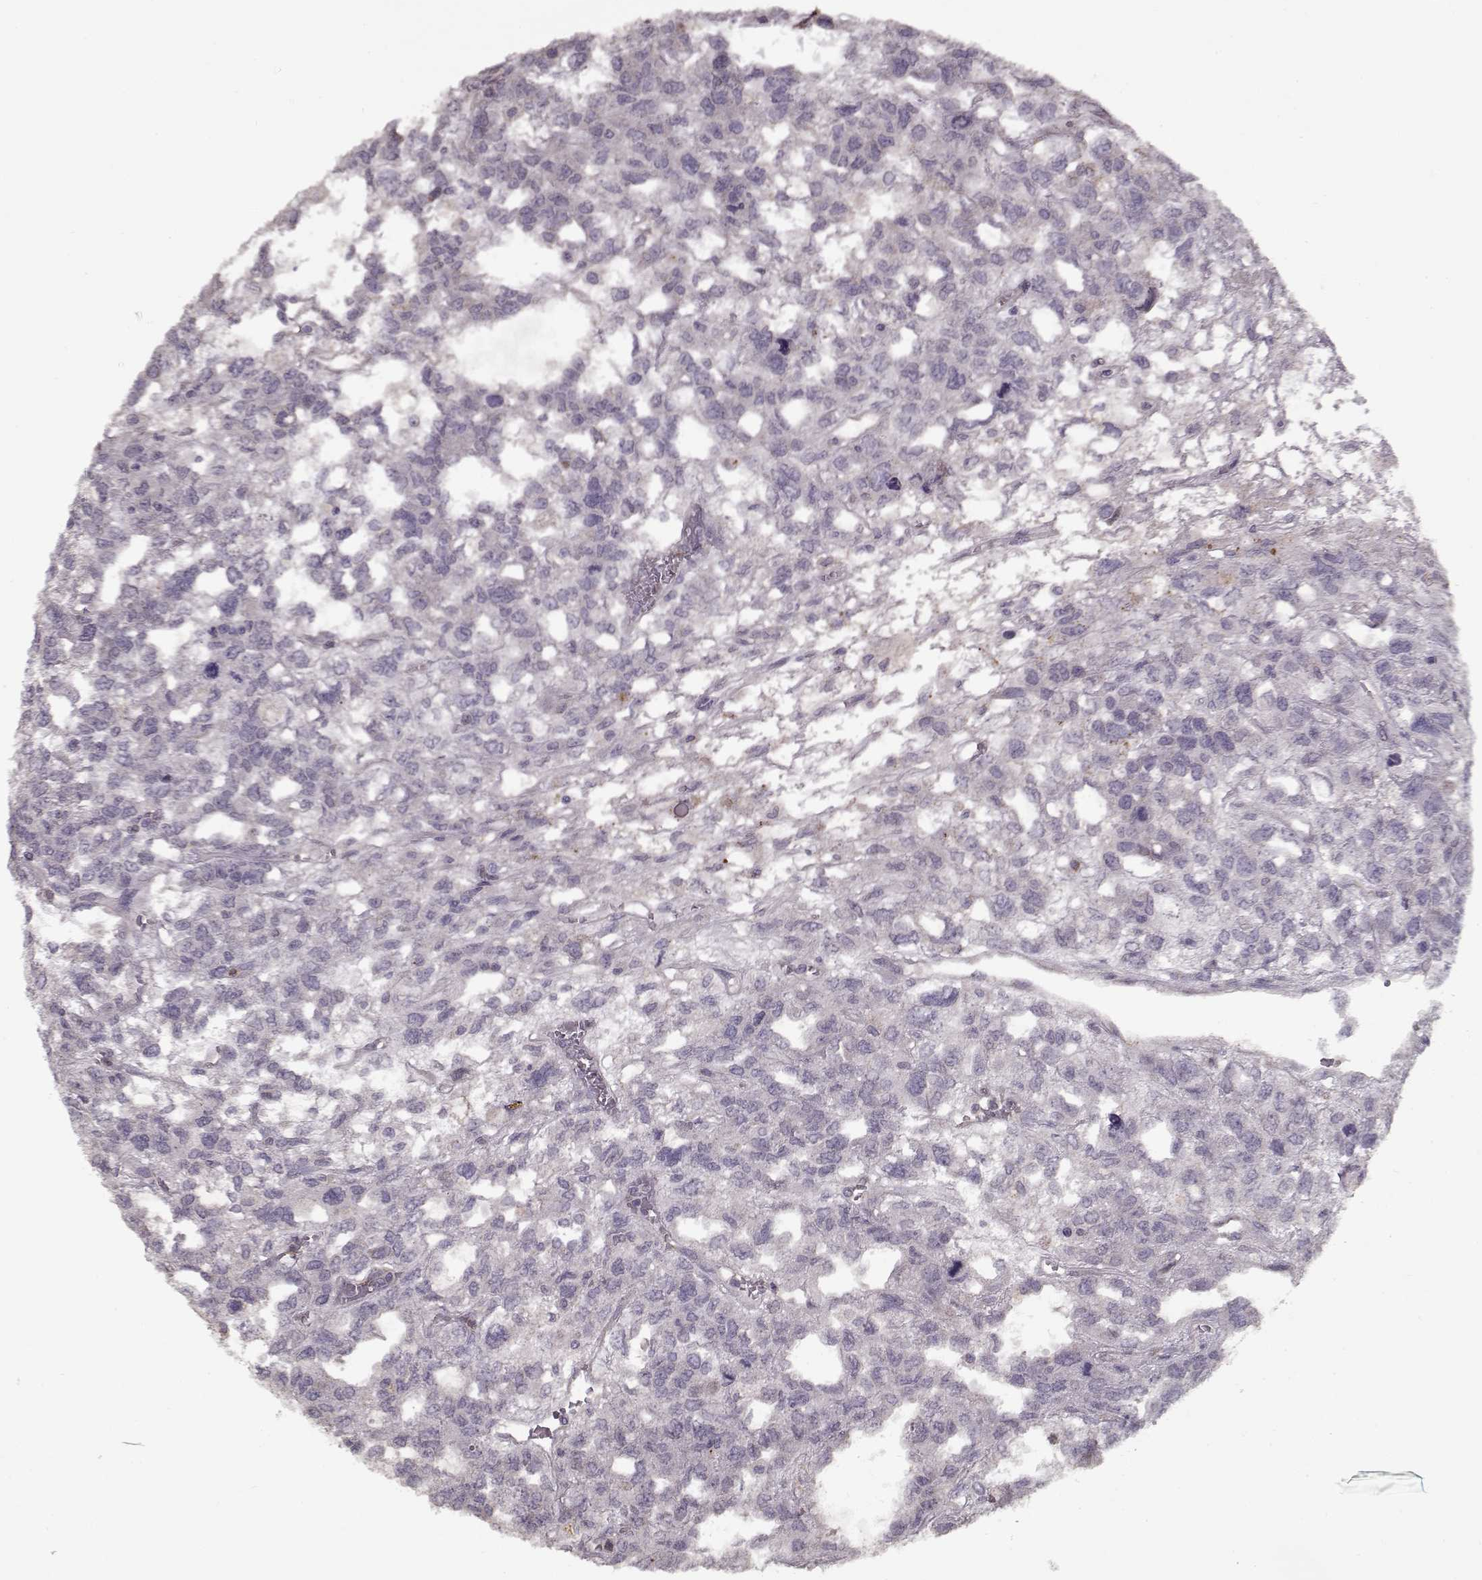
{"staining": {"intensity": "negative", "quantity": "none", "location": "none"}, "tissue": "testis cancer", "cell_type": "Tumor cells", "image_type": "cancer", "snomed": [{"axis": "morphology", "description": "Seminoma, NOS"}, {"axis": "topography", "description": "Testis"}], "caption": "Photomicrograph shows no protein staining in tumor cells of testis cancer (seminoma) tissue.", "gene": "LAMA2", "patient": {"sex": "male", "age": 52}}